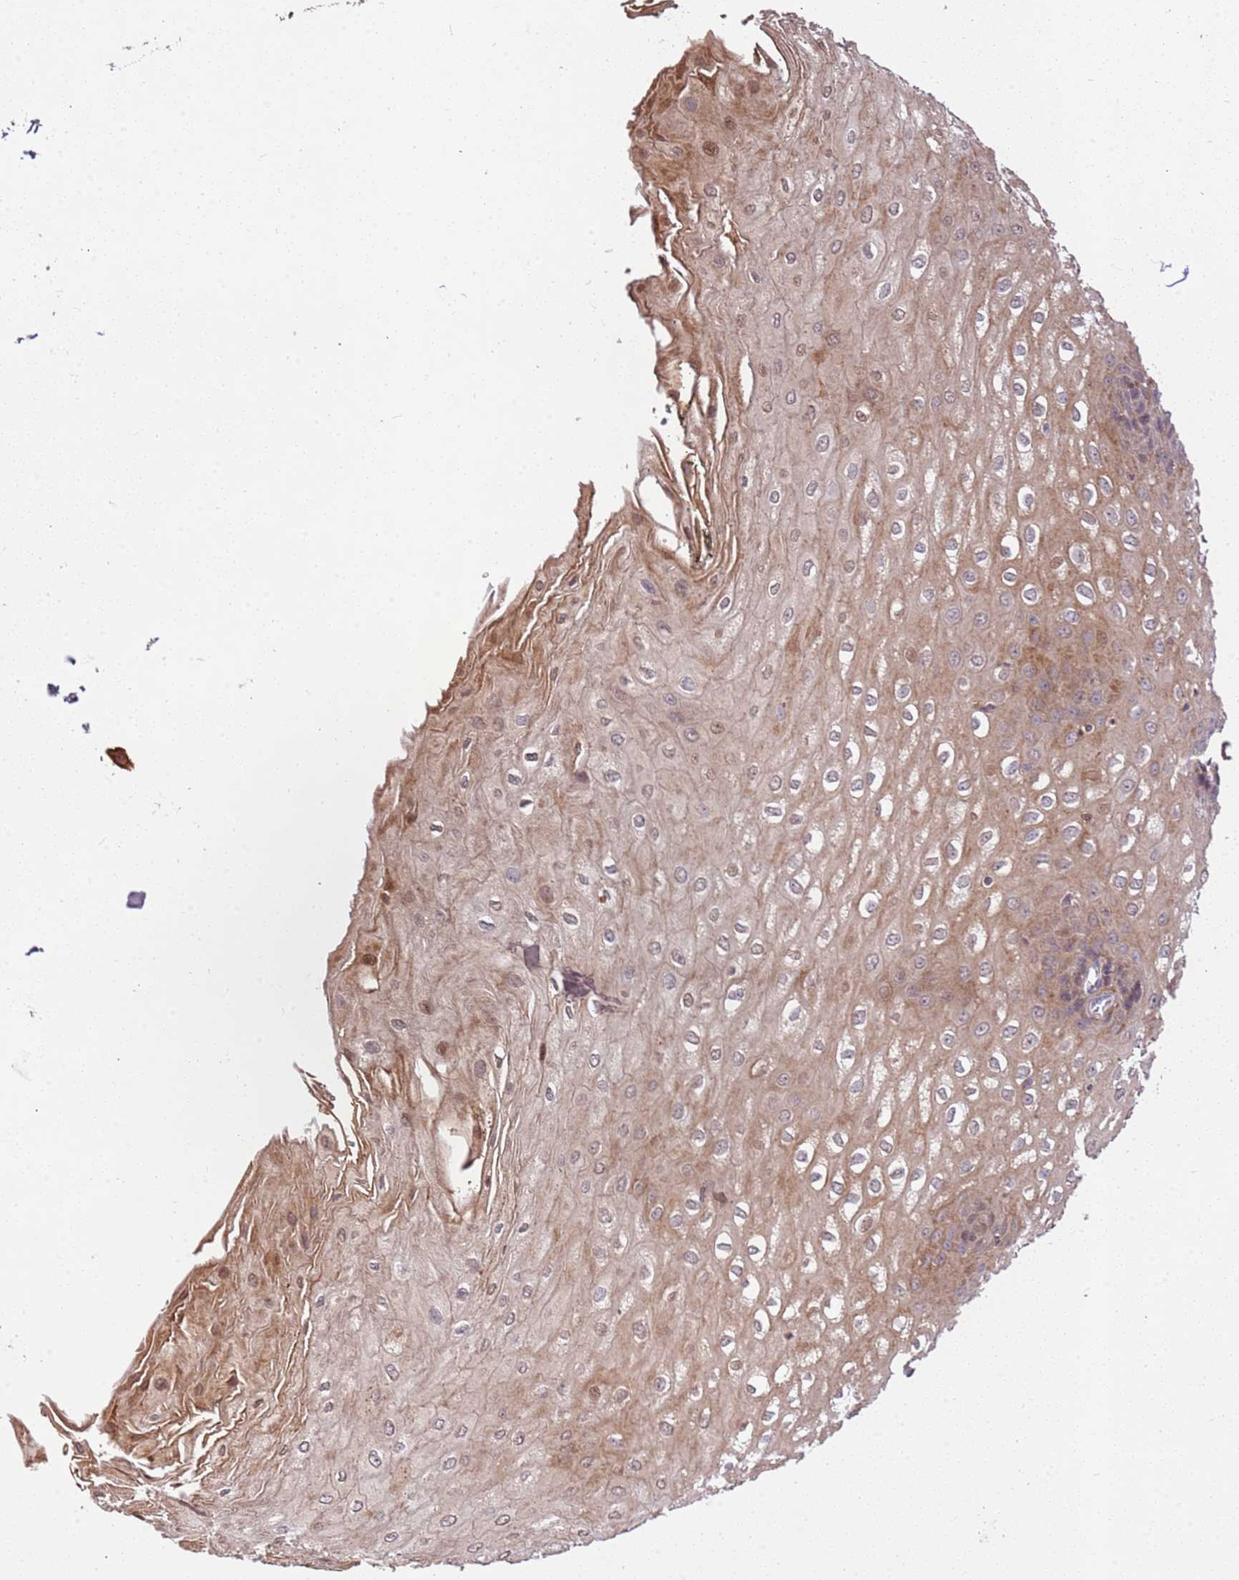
{"staining": {"intensity": "moderate", "quantity": ">75%", "location": "cytoplasmic/membranous"}, "tissue": "esophagus", "cell_type": "Squamous epithelial cells", "image_type": "normal", "snomed": [{"axis": "morphology", "description": "Normal tissue, NOS"}, {"axis": "topography", "description": "Esophagus"}], "caption": "Human esophagus stained for a protein (brown) demonstrates moderate cytoplasmic/membranous positive expression in about >75% of squamous epithelial cells.", "gene": "SLC16A4", "patient": {"sex": "male", "age": 60}}